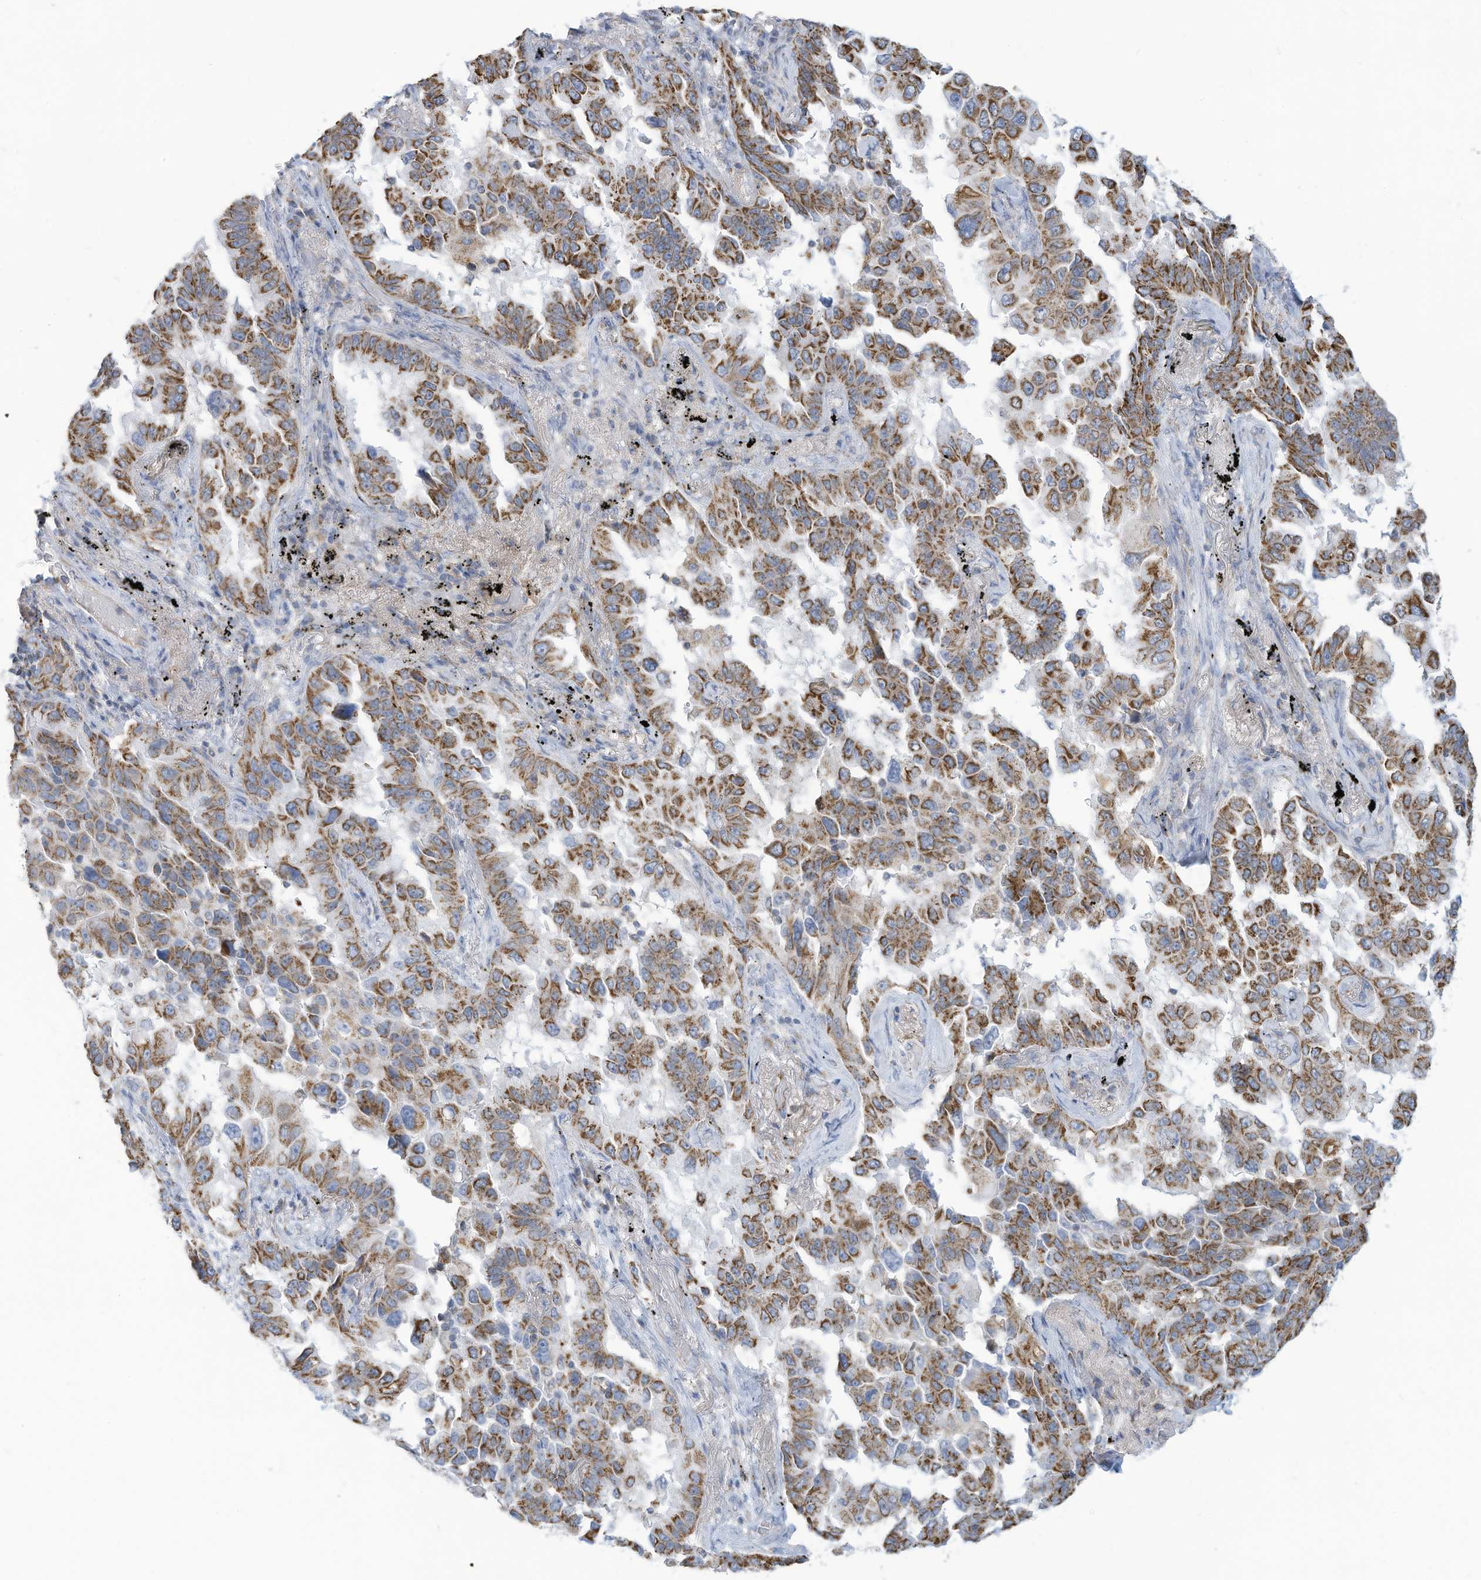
{"staining": {"intensity": "moderate", "quantity": ">75%", "location": "cytoplasmic/membranous"}, "tissue": "lung cancer", "cell_type": "Tumor cells", "image_type": "cancer", "snomed": [{"axis": "morphology", "description": "Adenocarcinoma, NOS"}, {"axis": "topography", "description": "Lung"}], "caption": "This photomicrograph exhibits lung cancer stained with immunohistochemistry (IHC) to label a protein in brown. The cytoplasmic/membranous of tumor cells show moderate positivity for the protein. Nuclei are counter-stained blue.", "gene": "NLN", "patient": {"sex": "female", "age": 67}}